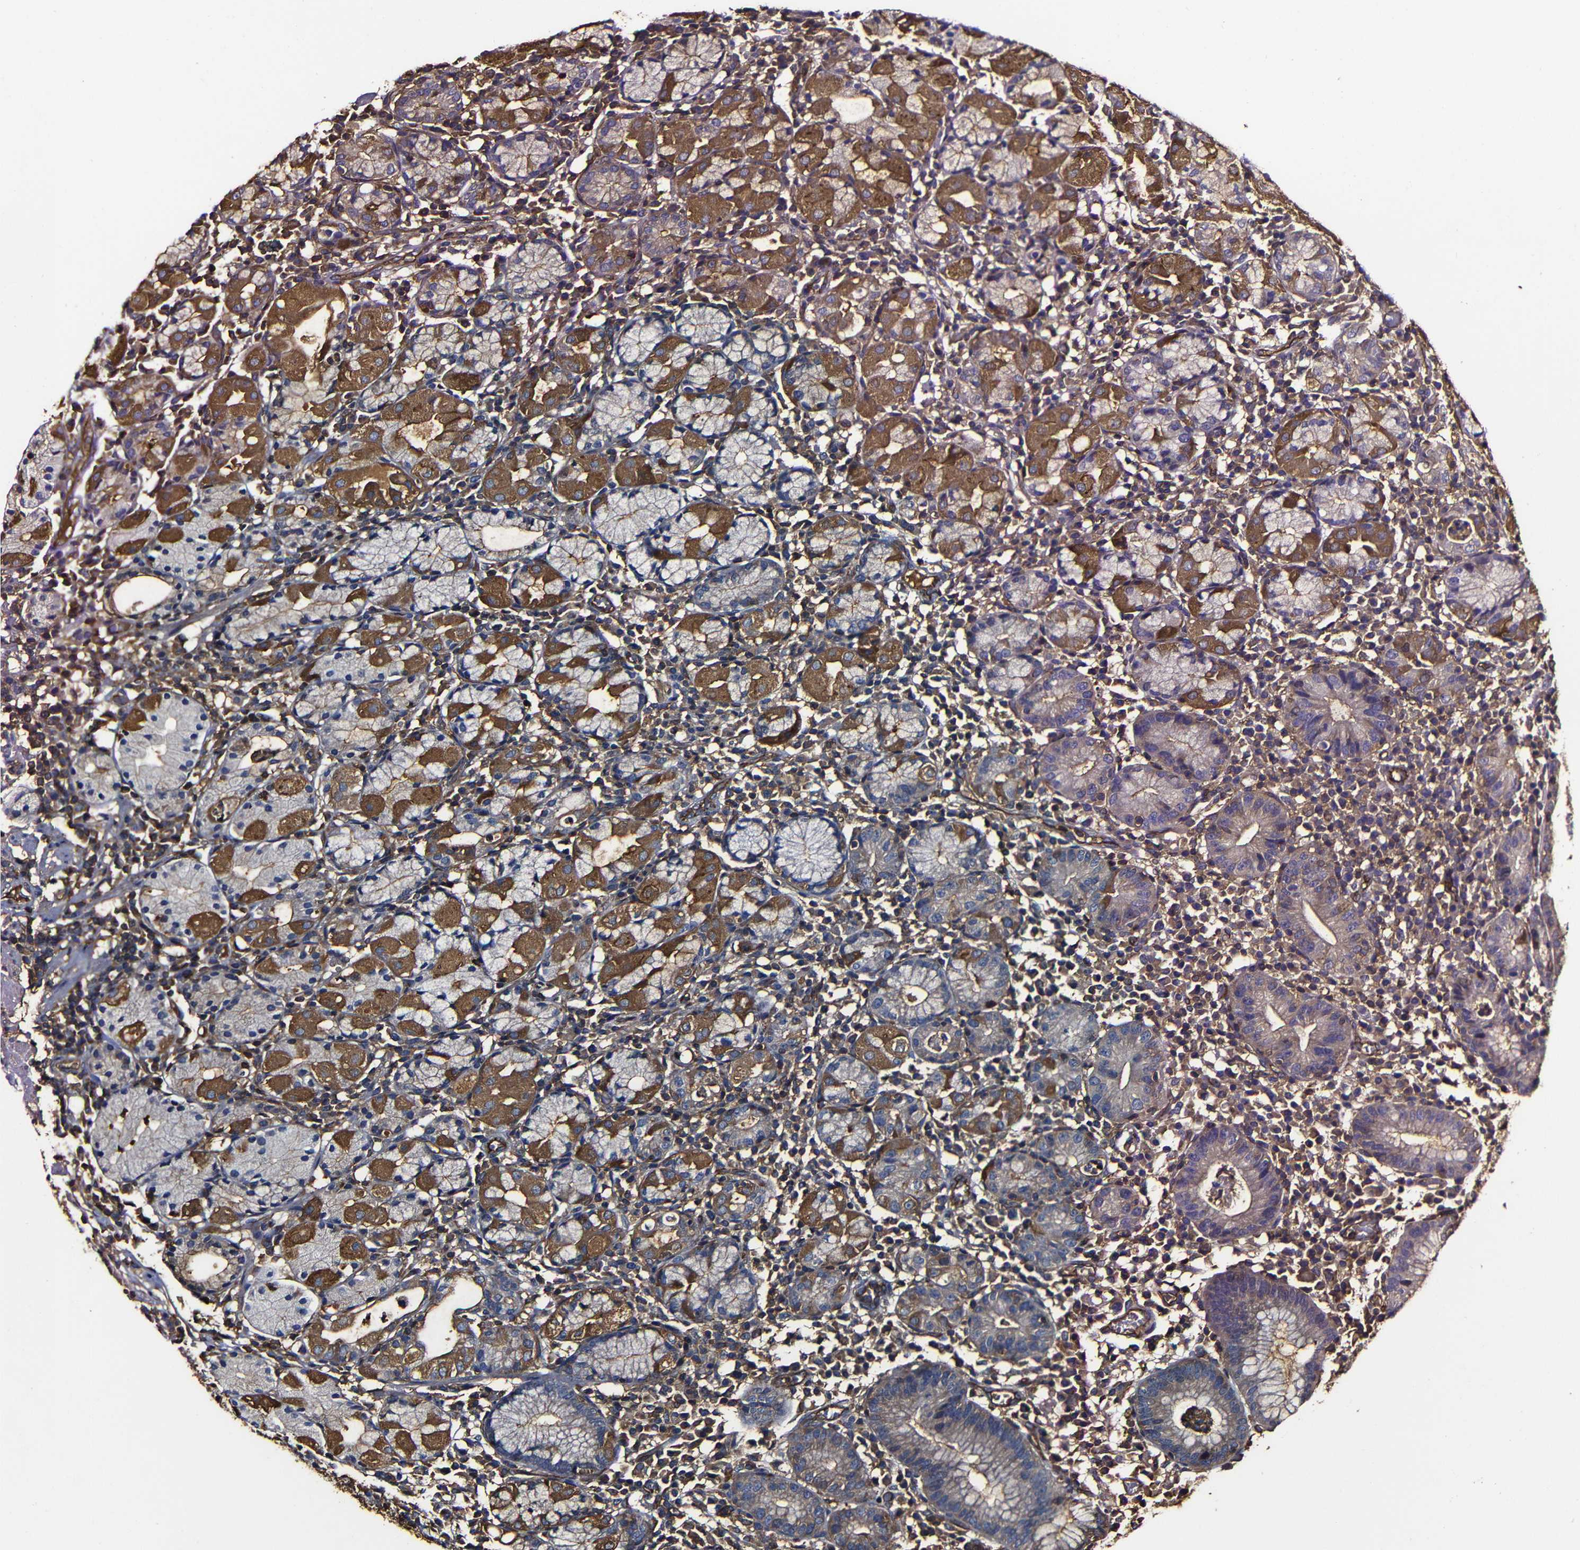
{"staining": {"intensity": "moderate", "quantity": "25%-75%", "location": "cytoplasmic/membranous"}, "tissue": "stomach", "cell_type": "Glandular cells", "image_type": "normal", "snomed": [{"axis": "morphology", "description": "Normal tissue, NOS"}, {"axis": "topography", "description": "Stomach"}, {"axis": "topography", "description": "Stomach, lower"}], "caption": "Protein staining reveals moderate cytoplasmic/membranous staining in about 25%-75% of glandular cells in benign stomach.", "gene": "MSN", "patient": {"sex": "female", "age": 75}}